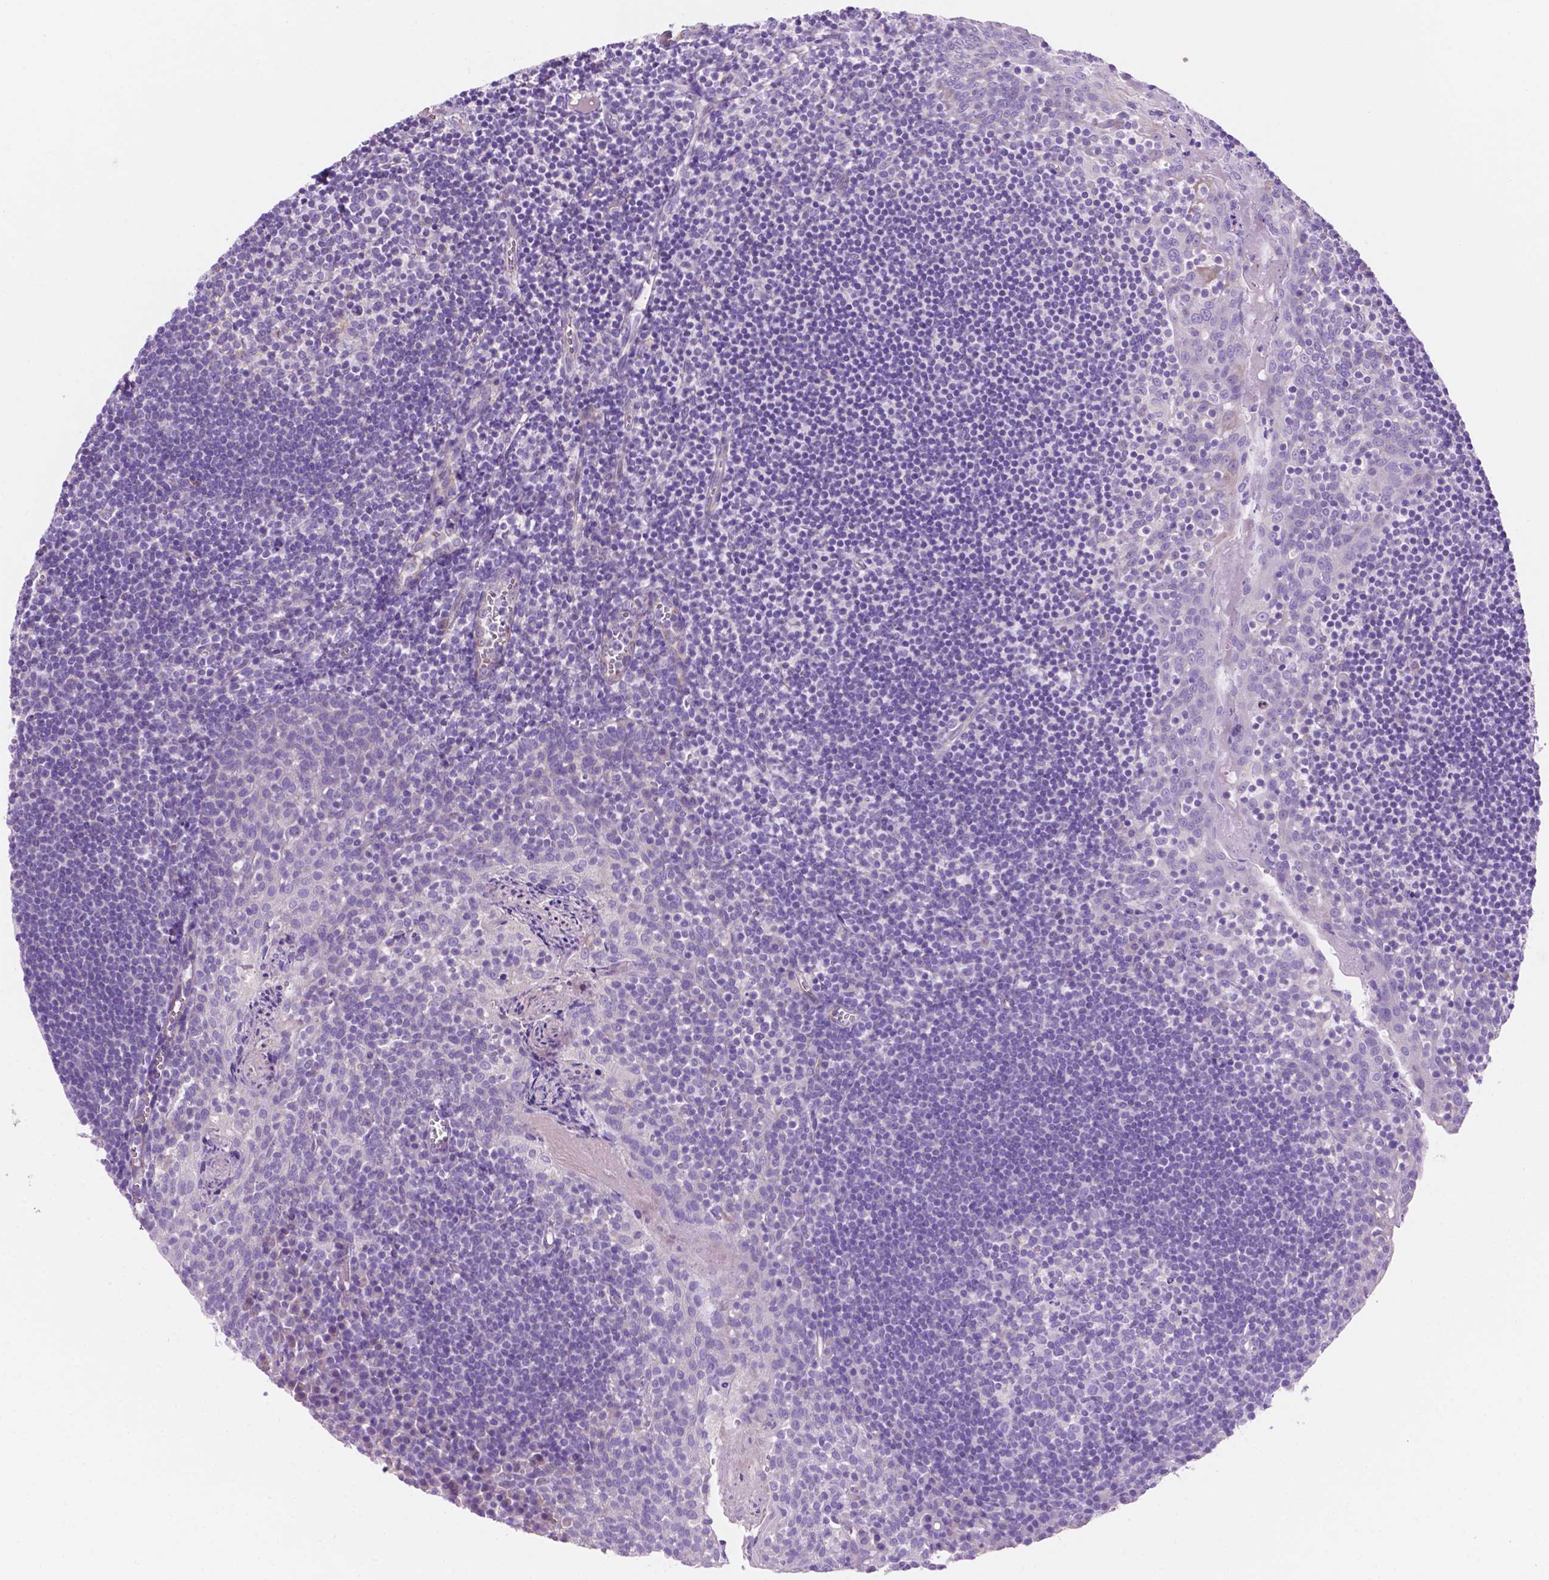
{"staining": {"intensity": "negative", "quantity": "none", "location": "none"}, "tissue": "lymph node", "cell_type": "Germinal center cells", "image_type": "normal", "snomed": [{"axis": "morphology", "description": "Normal tissue, NOS"}, {"axis": "topography", "description": "Lymph node"}], "caption": "Immunohistochemical staining of normal lymph node demonstrates no significant expression in germinal center cells. (Brightfield microscopy of DAB (3,3'-diaminobenzidine) immunohistochemistry (IHC) at high magnification).", "gene": "CEACAM7", "patient": {"sex": "female", "age": 21}}